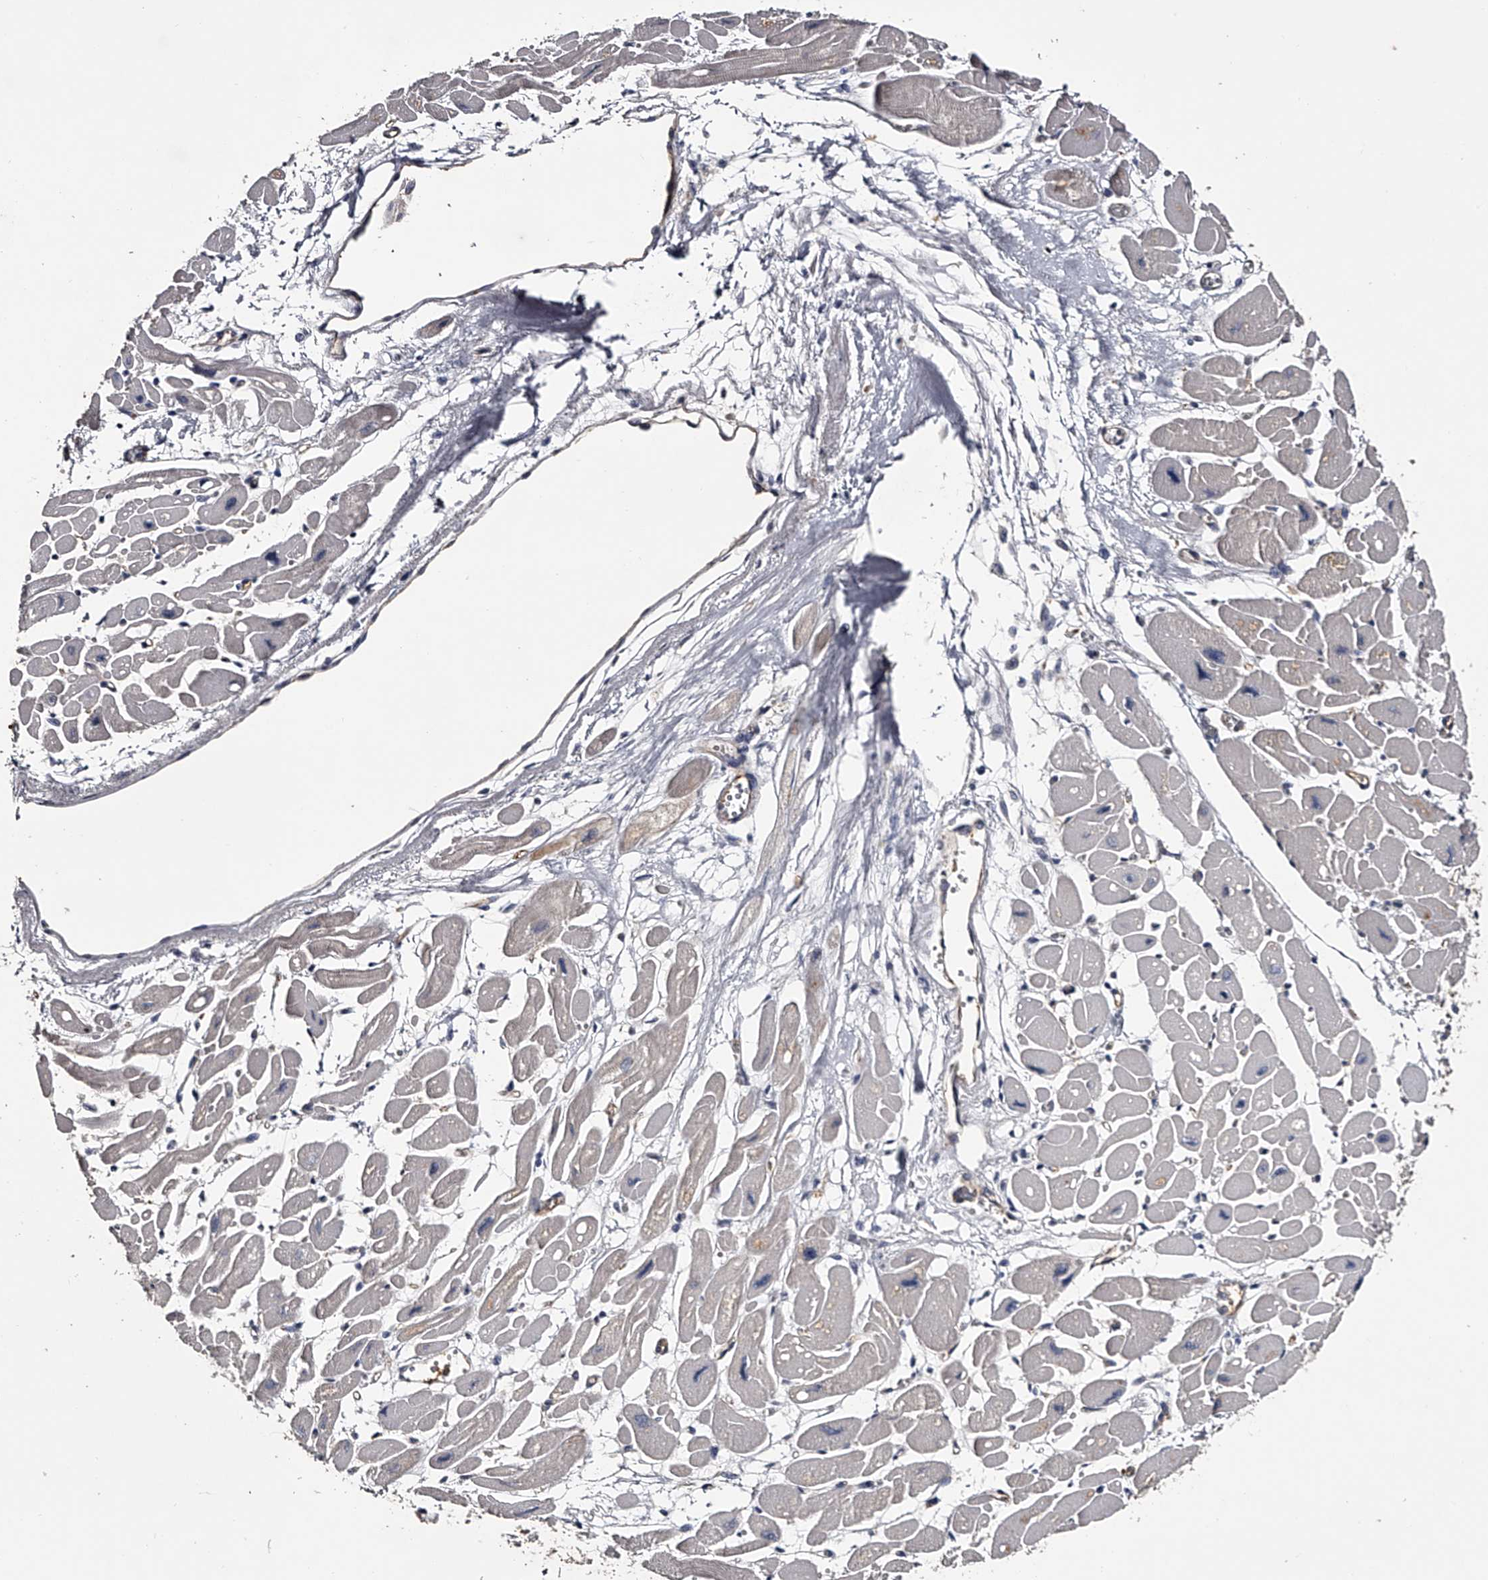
{"staining": {"intensity": "negative", "quantity": "none", "location": "none"}, "tissue": "heart muscle", "cell_type": "Cardiomyocytes", "image_type": "normal", "snomed": [{"axis": "morphology", "description": "Normal tissue, NOS"}, {"axis": "topography", "description": "Heart"}], "caption": "This is a image of immunohistochemistry staining of benign heart muscle, which shows no expression in cardiomyocytes.", "gene": "MDN1", "patient": {"sex": "female", "age": 54}}